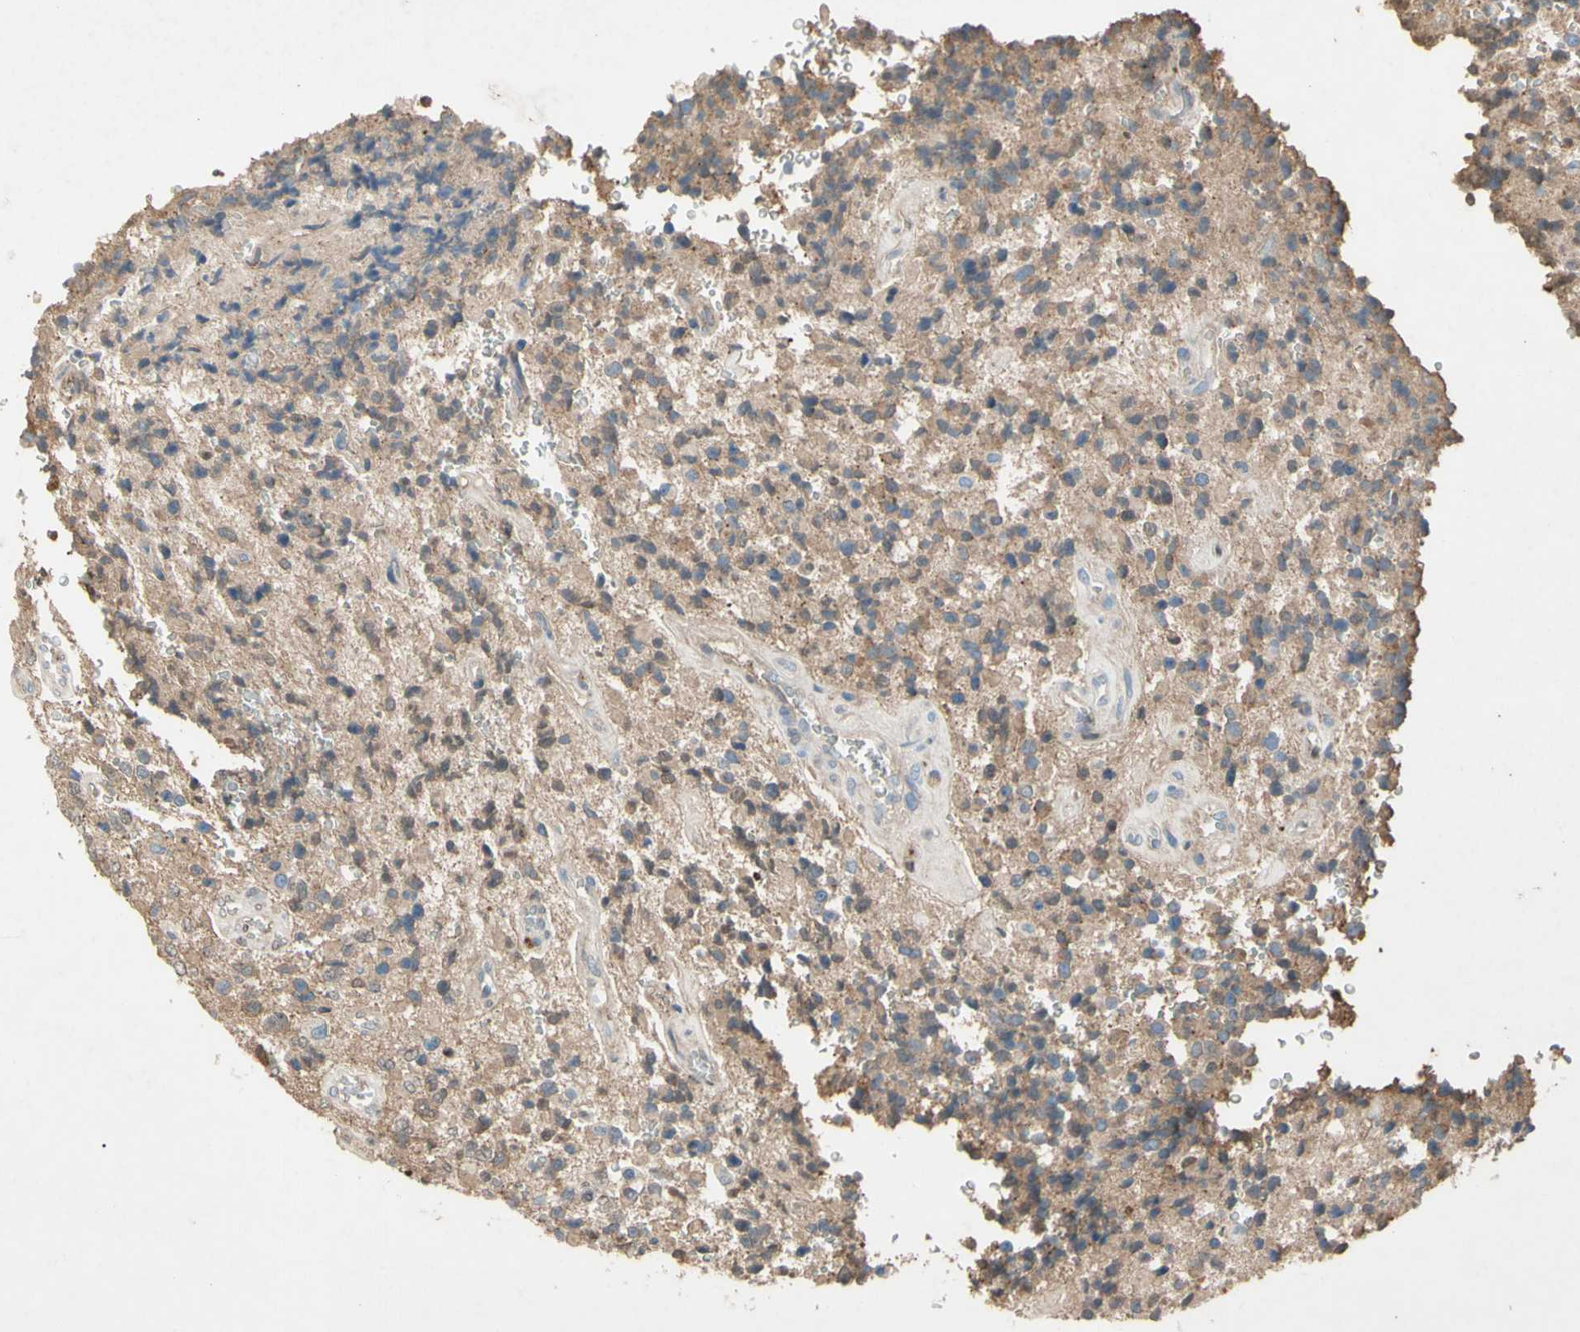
{"staining": {"intensity": "moderate", "quantity": "25%-75%", "location": "cytoplasmic/membranous"}, "tissue": "glioma", "cell_type": "Tumor cells", "image_type": "cancer", "snomed": [{"axis": "morphology", "description": "Glioma, malignant, High grade"}, {"axis": "topography", "description": "pancreas cauda"}], "caption": "Tumor cells show moderate cytoplasmic/membranous staining in approximately 25%-75% of cells in high-grade glioma (malignant).", "gene": "TIMP2", "patient": {"sex": "male", "age": 60}}